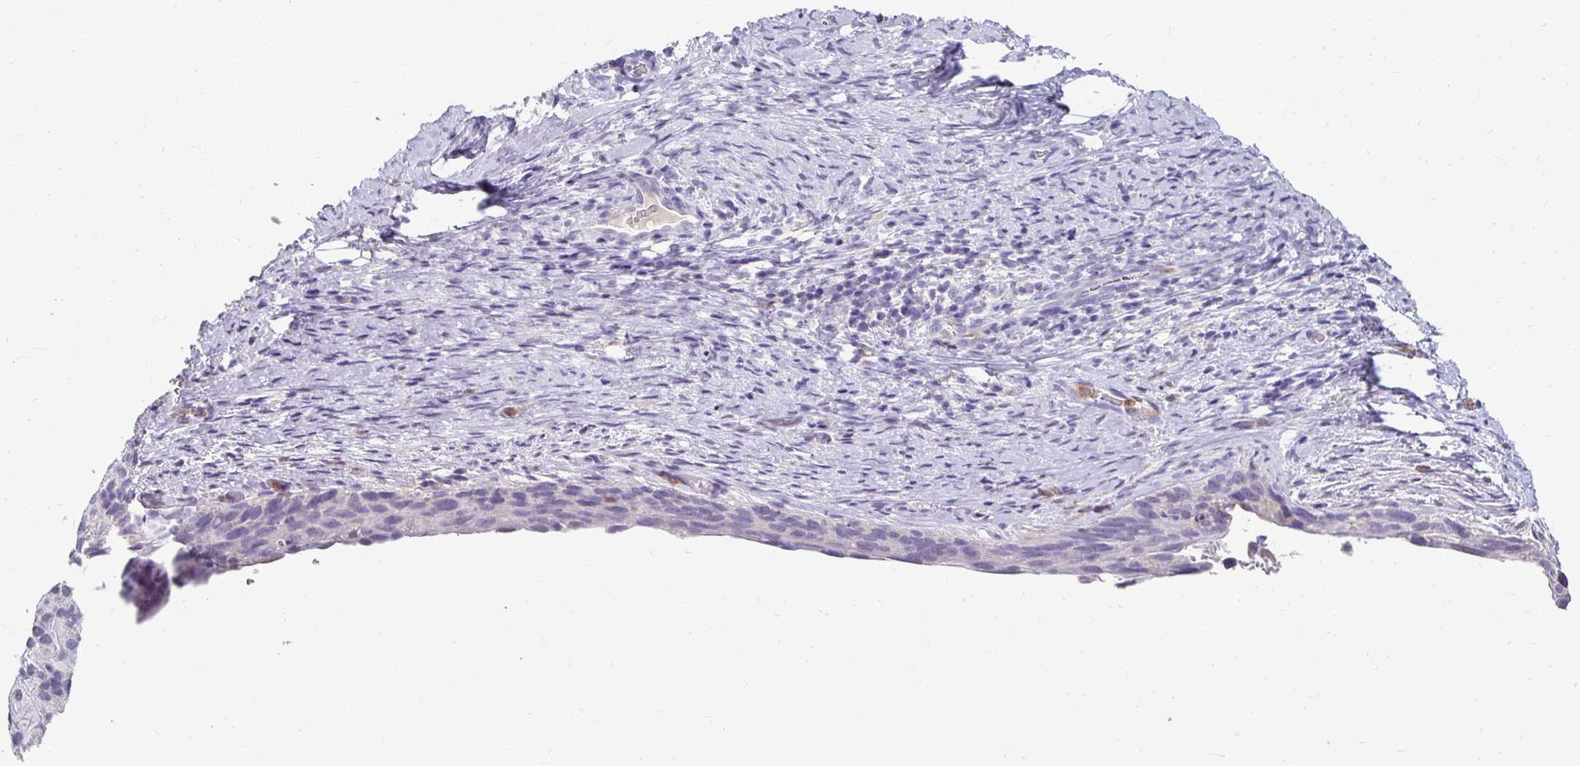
{"staining": {"intensity": "negative", "quantity": "none", "location": "none"}, "tissue": "cervical cancer", "cell_type": "Tumor cells", "image_type": "cancer", "snomed": [{"axis": "morphology", "description": "Squamous cell carcinoma, NOS"}, {"axis": "topography", "description": "Cervix"}], "caption": "IHC photomicrograph of neoplastic tissue: human cervical squamous cell carcinoma stained with DAB displays no significant protein staining in tumor cells.", "gene": "GK2", "patient": {"sex": "female", "age": 80}}